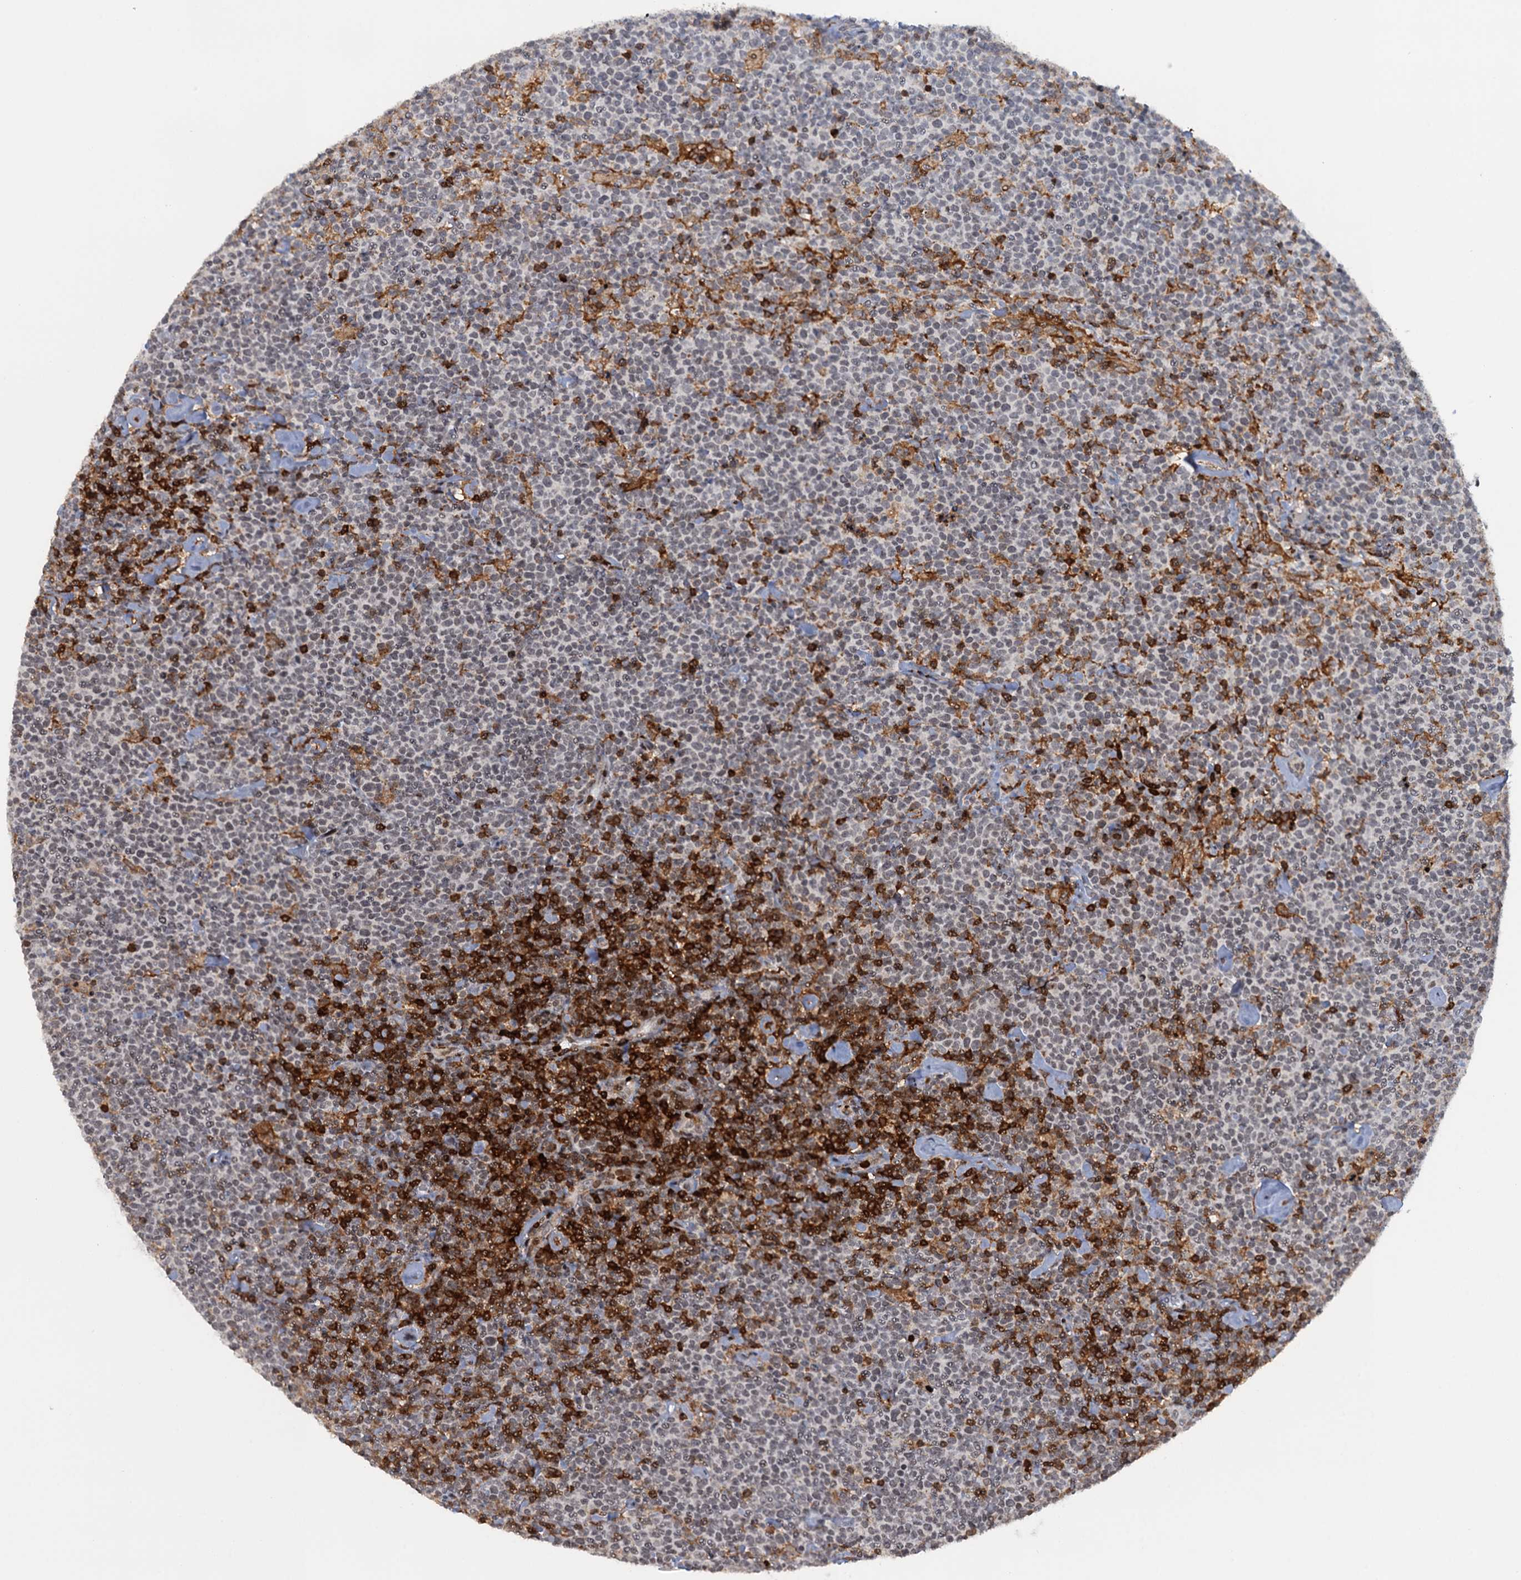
{"staining": {"intensity": "moderate", "quantity": "<25%", "location": "cytoplasmic/membranous"}, "tissue": "lymphoma", "cell_type": "Tumor cells", "image_type": "cancer", "snomed": [{"axis": "morphology", "description": "Malignant lymphoma, non-Hodgkin's type, High grade"}, {"axis": "topography", "description": "Lymph node"}], "caption": "About <25% of tumor cells in lymphoma show moderate cytoplasmic/membranous protein staining as visualized by brown immunohistochemical staining.", "gene": "FYB1", "patient": {"sex": "male", "age": 61}}